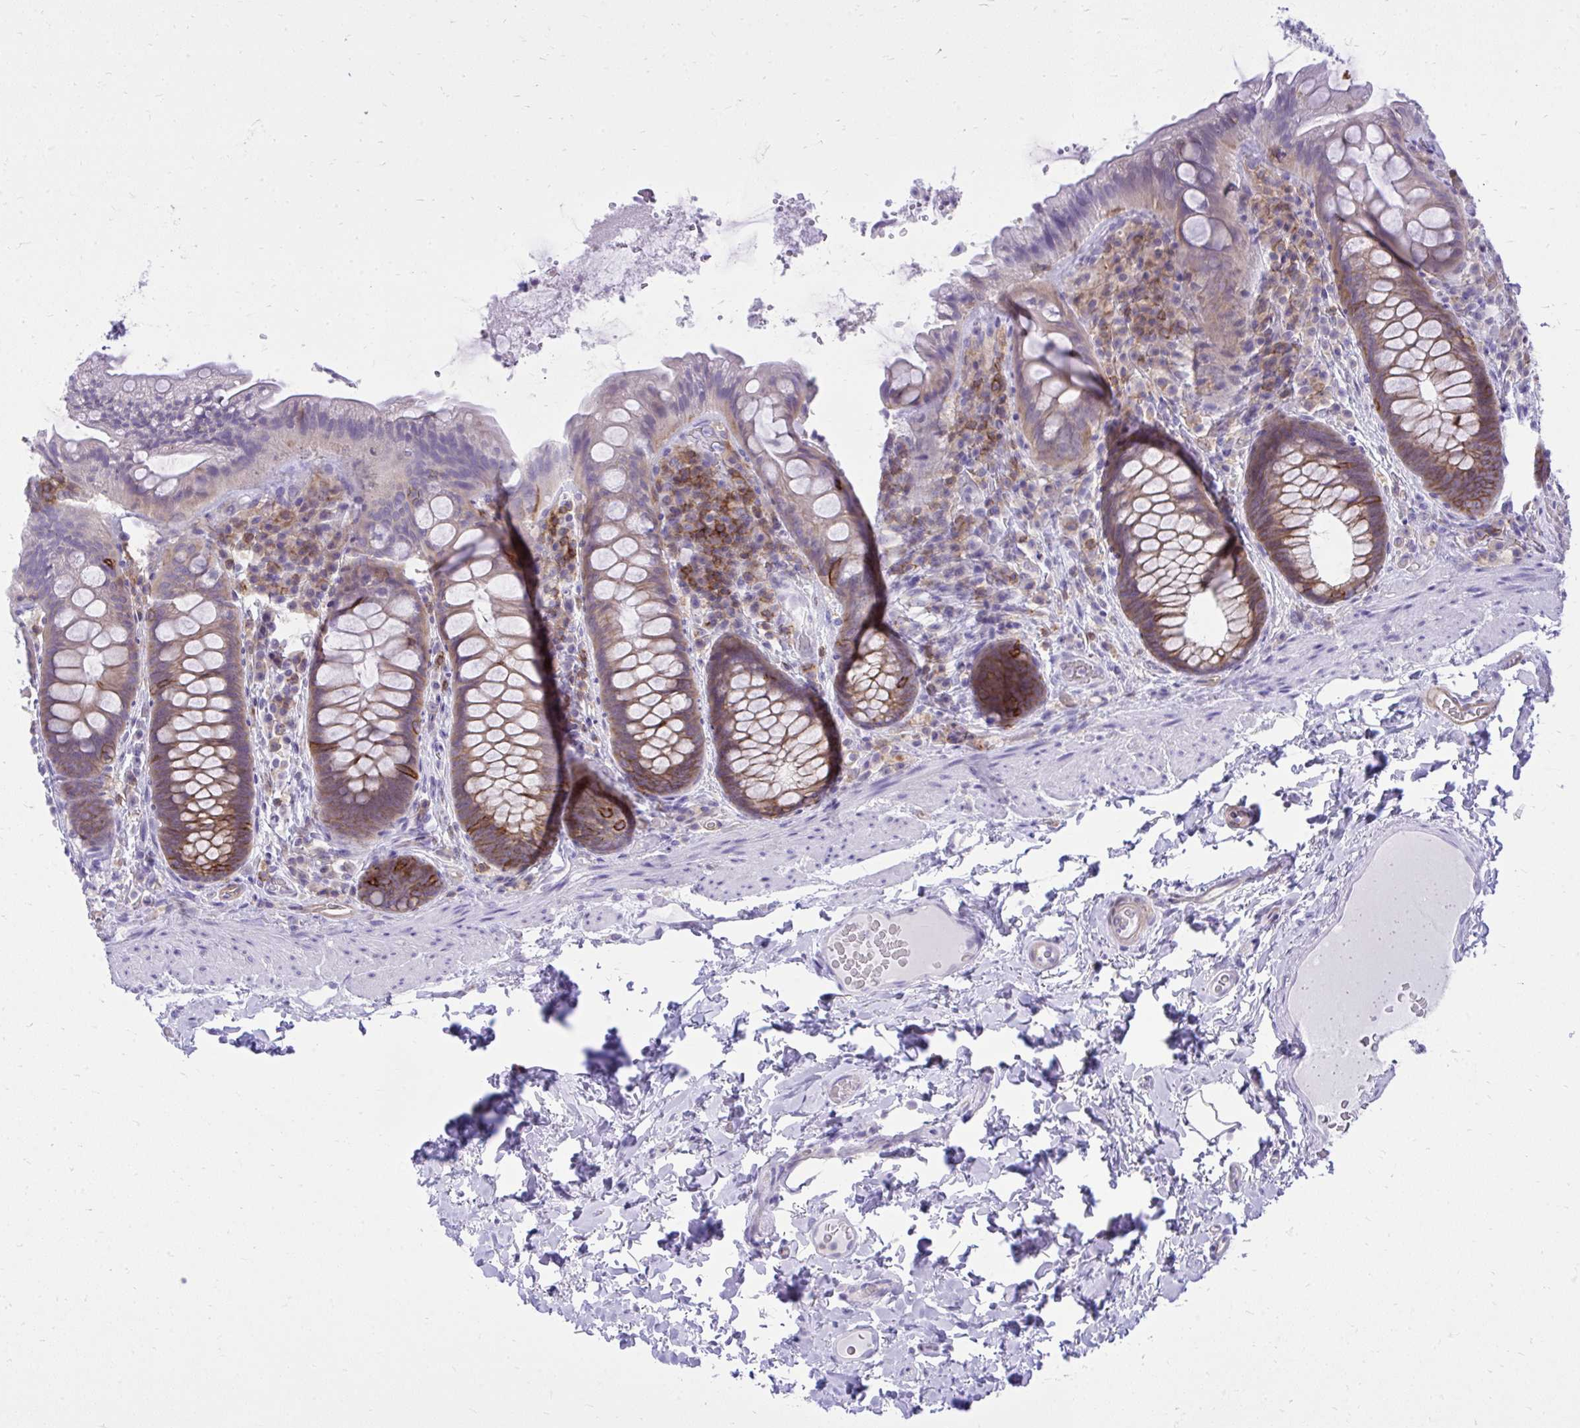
{"staining": {"intensity": "weak", "quantity": "25%-75%", "location": "cytoplasmic/membranous"}, "tissue": "rectum", "cell_type": "Glandular cells", "image_type": "normal", "snomed": [{"axis": "morphology", "description": "Normal tissue, NOS"}, {"axis": "topography", "description": "Rectum"}], "caption": "Glandular cells show low levels of weak cytoplasmic/membranous expression in about 25%-75% of cells in benign human rectum. The protein of interest is shown in brown color, while the nuclei are stained blue.", "gene": "GPRIN3", "patient": {"sex": "female", "age": 69}}